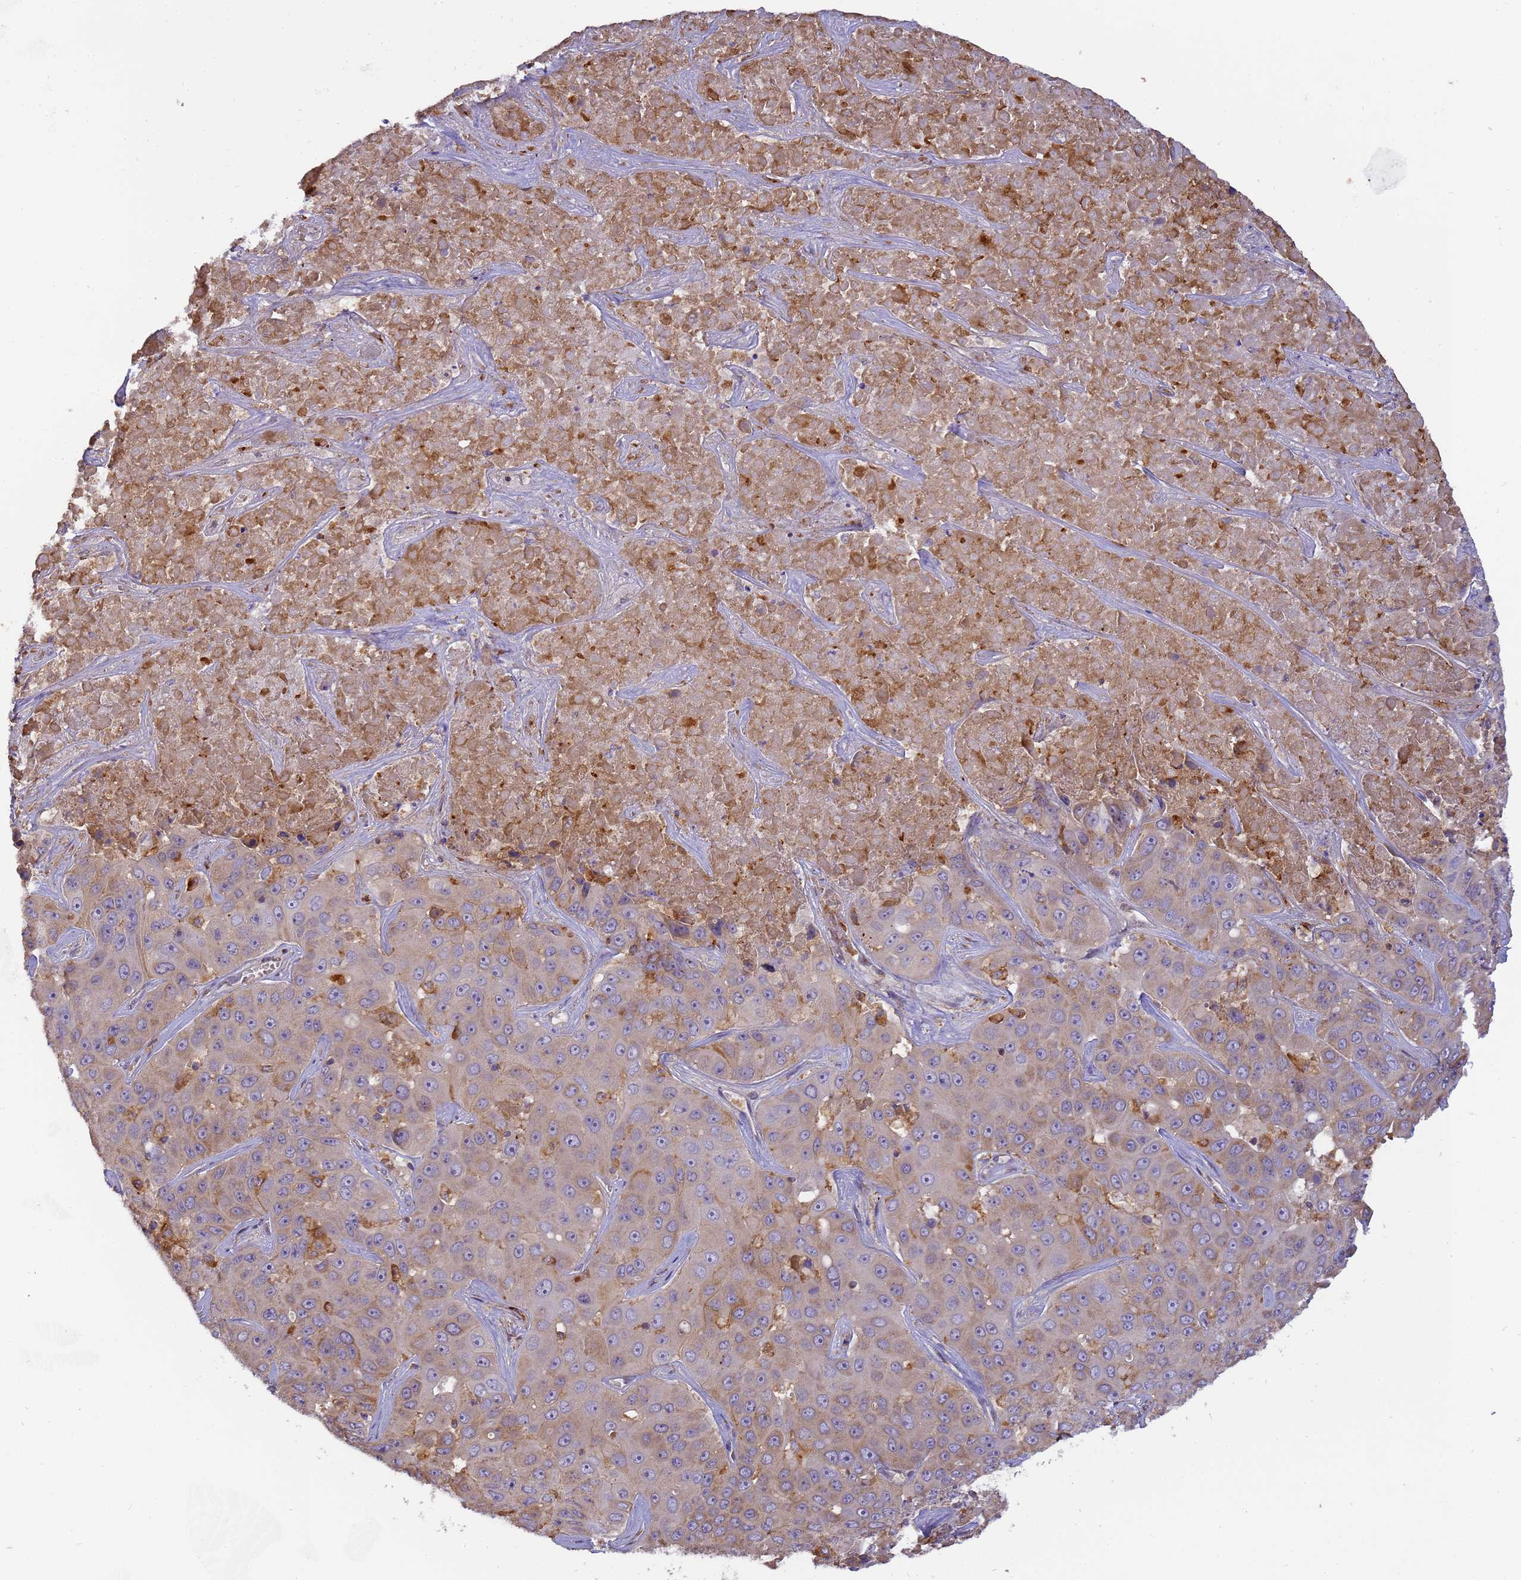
{"staining": {"intensity": "moderate", "quantity": "25%-75%", "location": "cytoplasmic/membranous"}, "tissue": "liver cancer", "cell_type": "Tumor cells", "image_type": "cancer", "snomed": [{"axis": "morphology", "description": "Cholangiocarcinoma"}, {"axis": "topography", "description": "Liver"}], "caption": "Liver cholangiocarcinoma tissue reveals moderate cytoplasmic/membranous expression in about 25%-75% of tumor cells", "gene": "M6PR", "patient": {"sex": "female", "age": 52}}